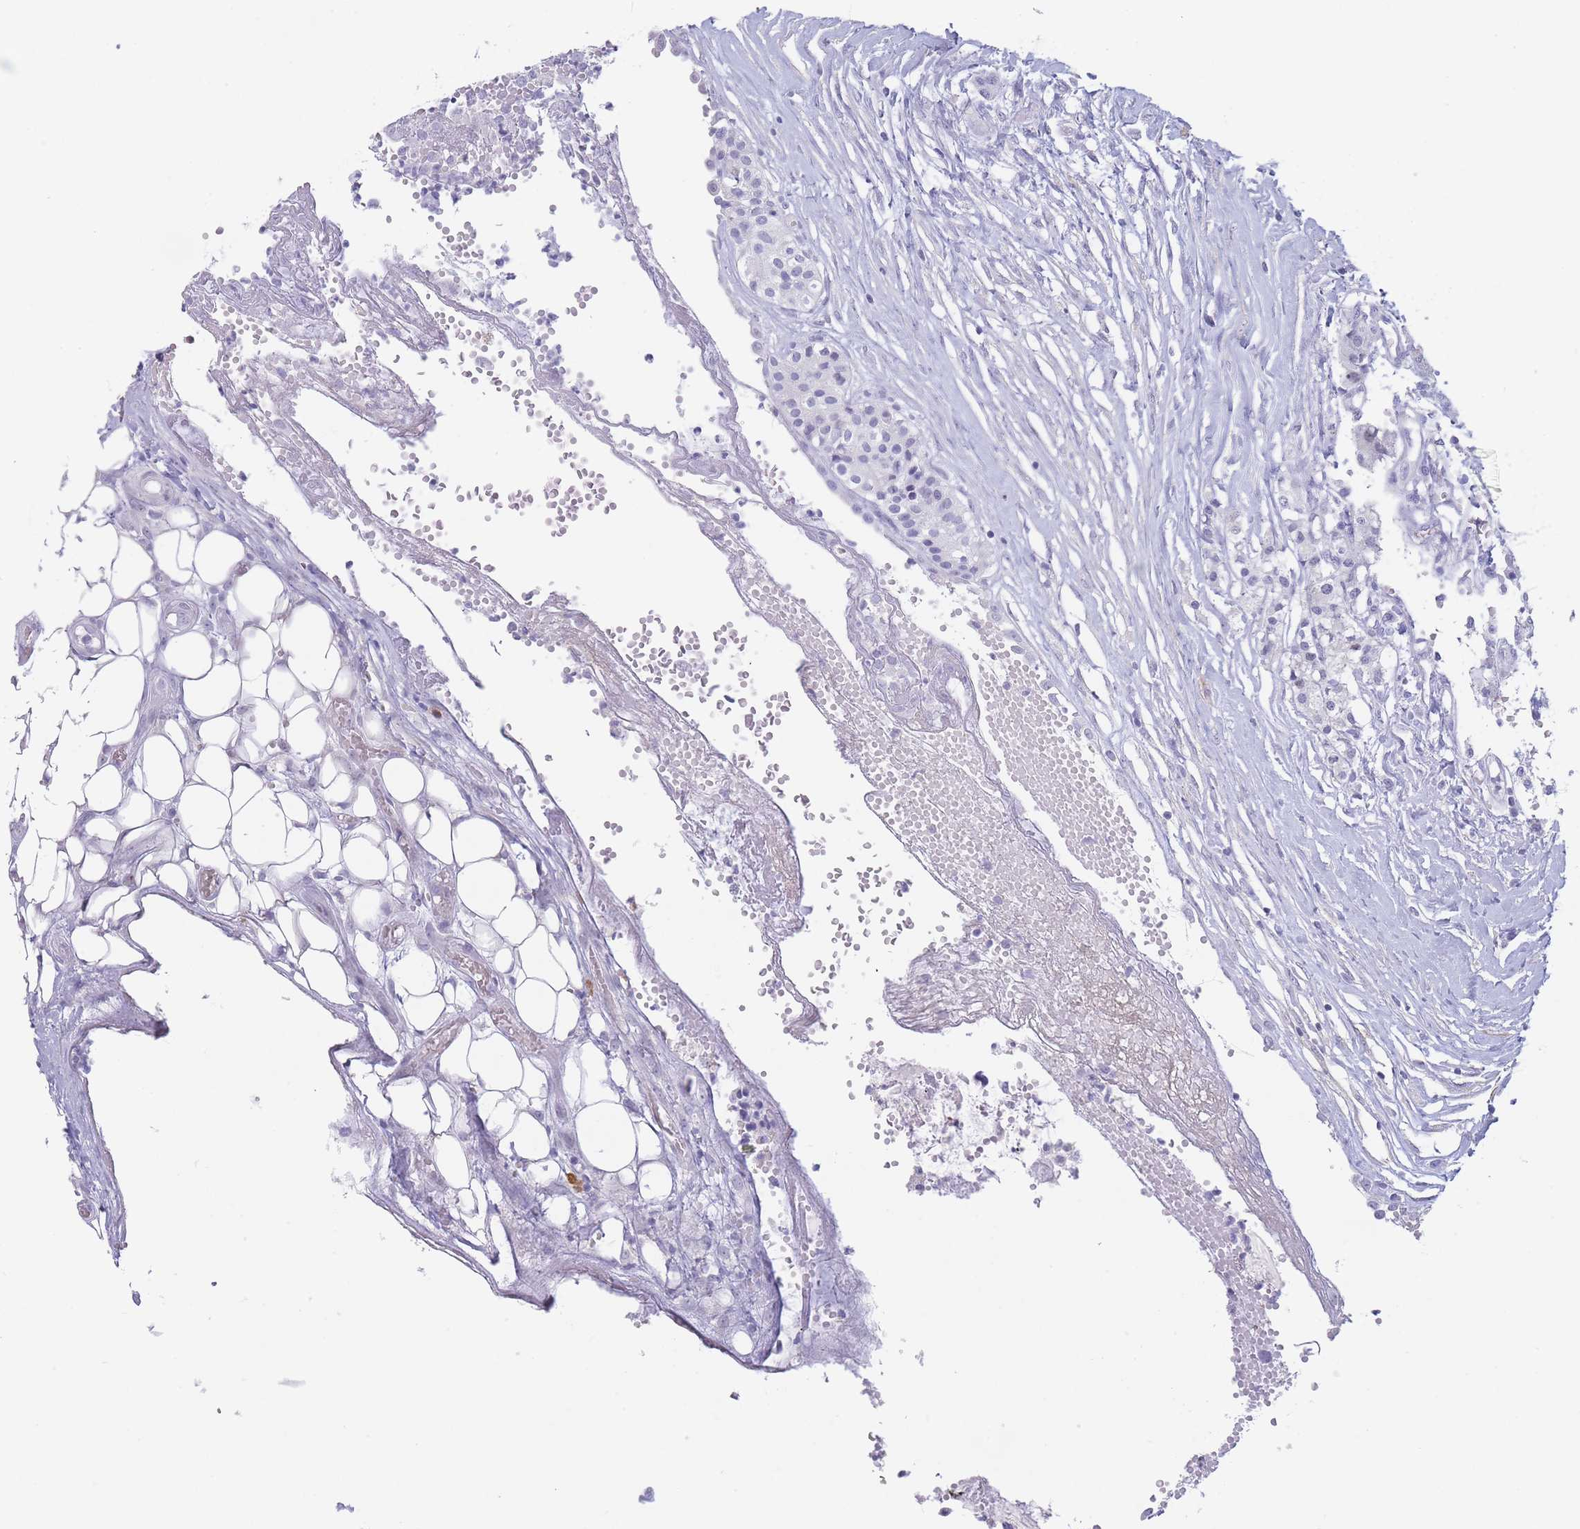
{"staining": {"intensity": "negative", "quantity": "none", "location": "none"}, "tissue": "carcinoid", "cell_type": "Tumor cells", "image_type": "cancer", "snomed": [{"axis": "morphology", "description": "Carcinoid, malignant, NOS"}, {"axis": "topography", "description": "Colon"}], "caption": "Carcinoid stained for a protein using immunohistochemistry displays no expression tumor cells.", "gene": "ASAP3", "patient": {"sex": "female", "age": 52}}